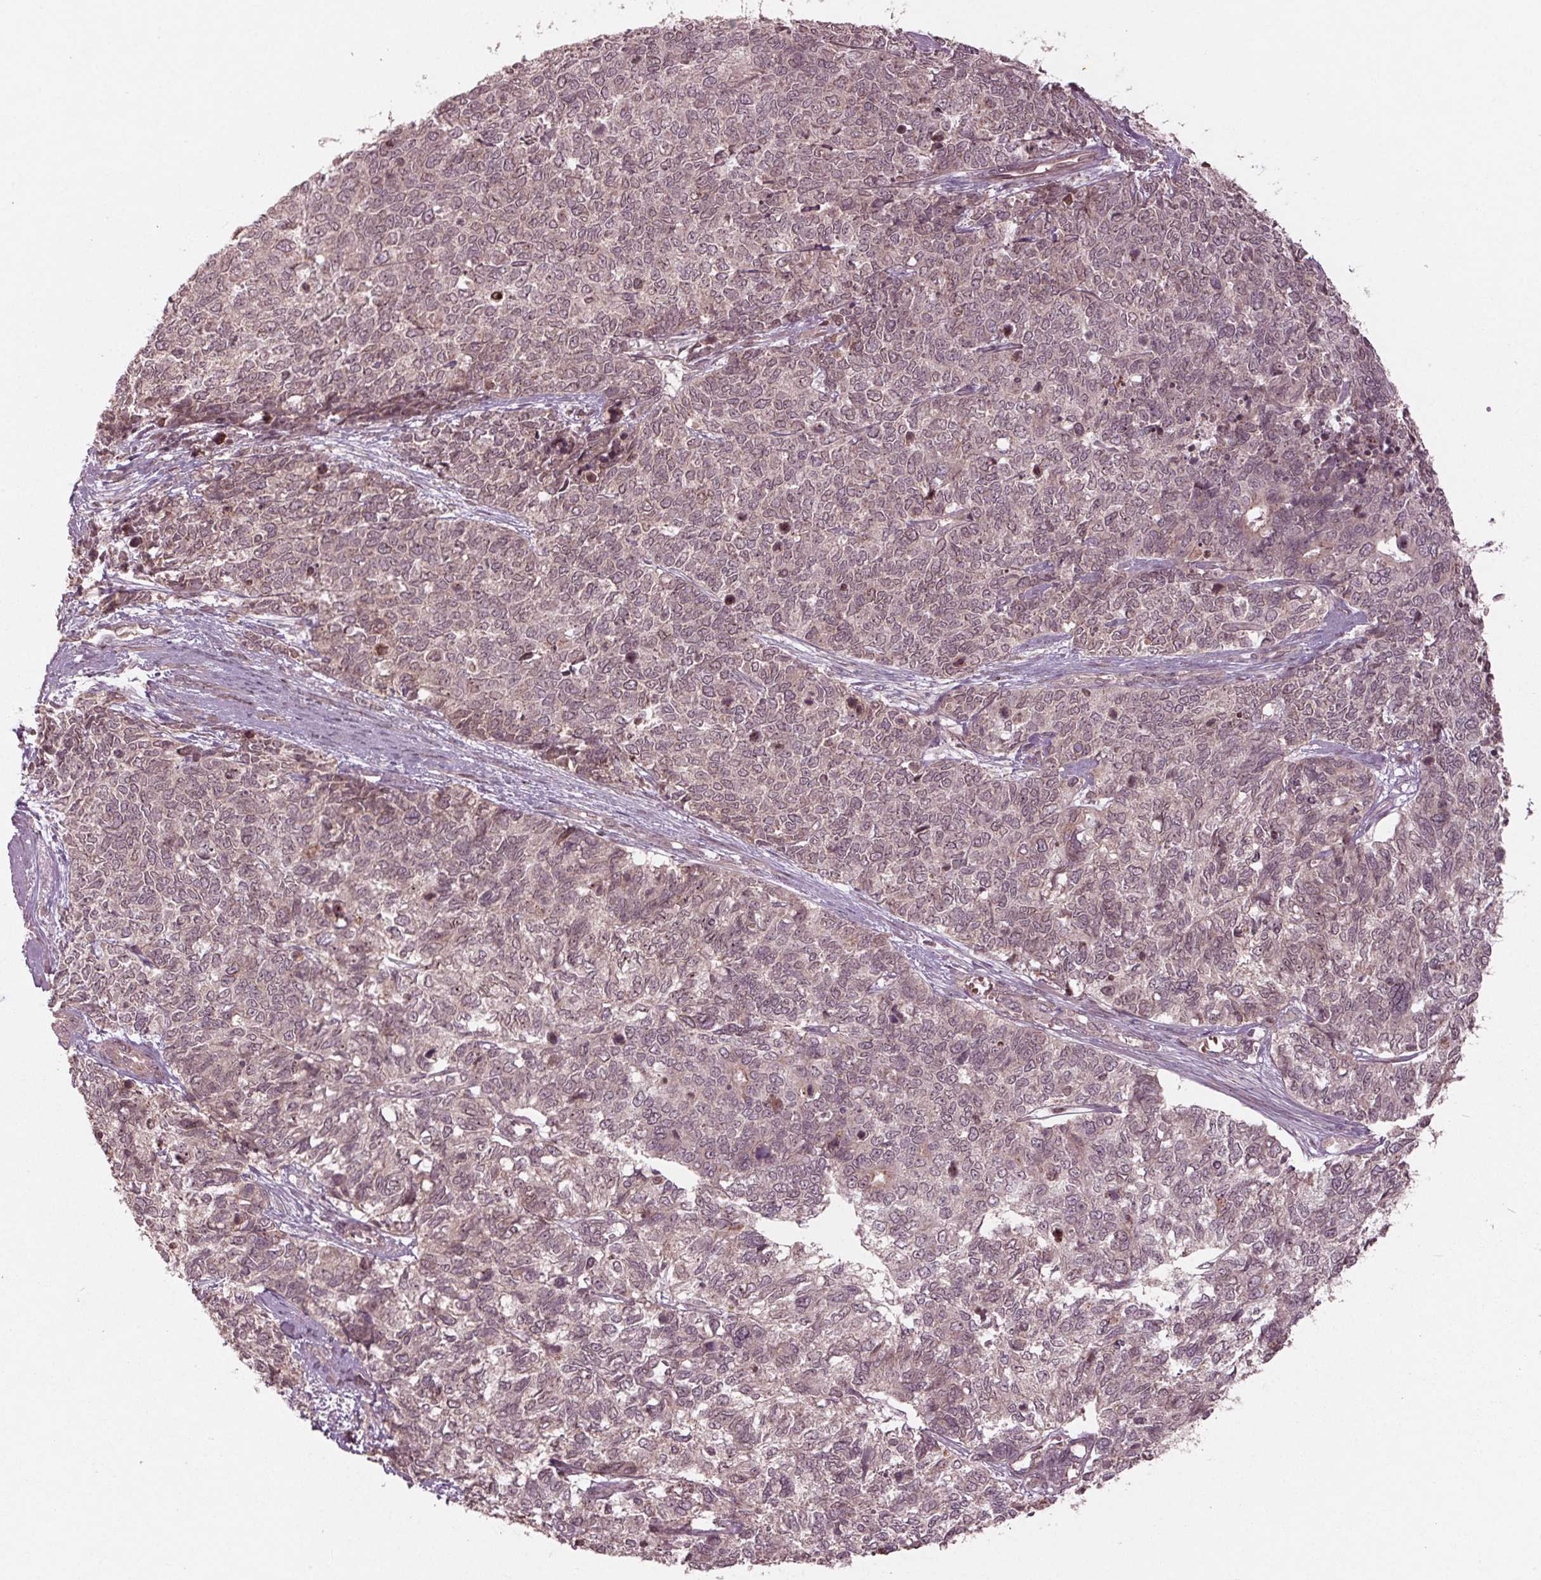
{"staining": {"intensity": "weak", "quantity": "25%-75%", "location": "cytoplasmic/membranous,nuclear"}, "tissue": "cervical cancer", "cell_type": "Tumor cells", "image_type": "cancer", "snomed": [{"axis": "morphology", "description": "Adenocarcinoma, NOS"}, {"axis": "topography", "description": "Cervix"}], "caption": "High-magnification brightfield microscopy of cervical adenocarcinoma stained with DAB (3,3'-diaminobenzidine) (brown) and counterstained with hematoxylin (blue). tumor cells exhibit weak cytoplasmic/membranous and nuclear staining is identified in about25%-75% of cells.", "gene": "CDKL4", "patient": {"sex": "female", "age": 63}}